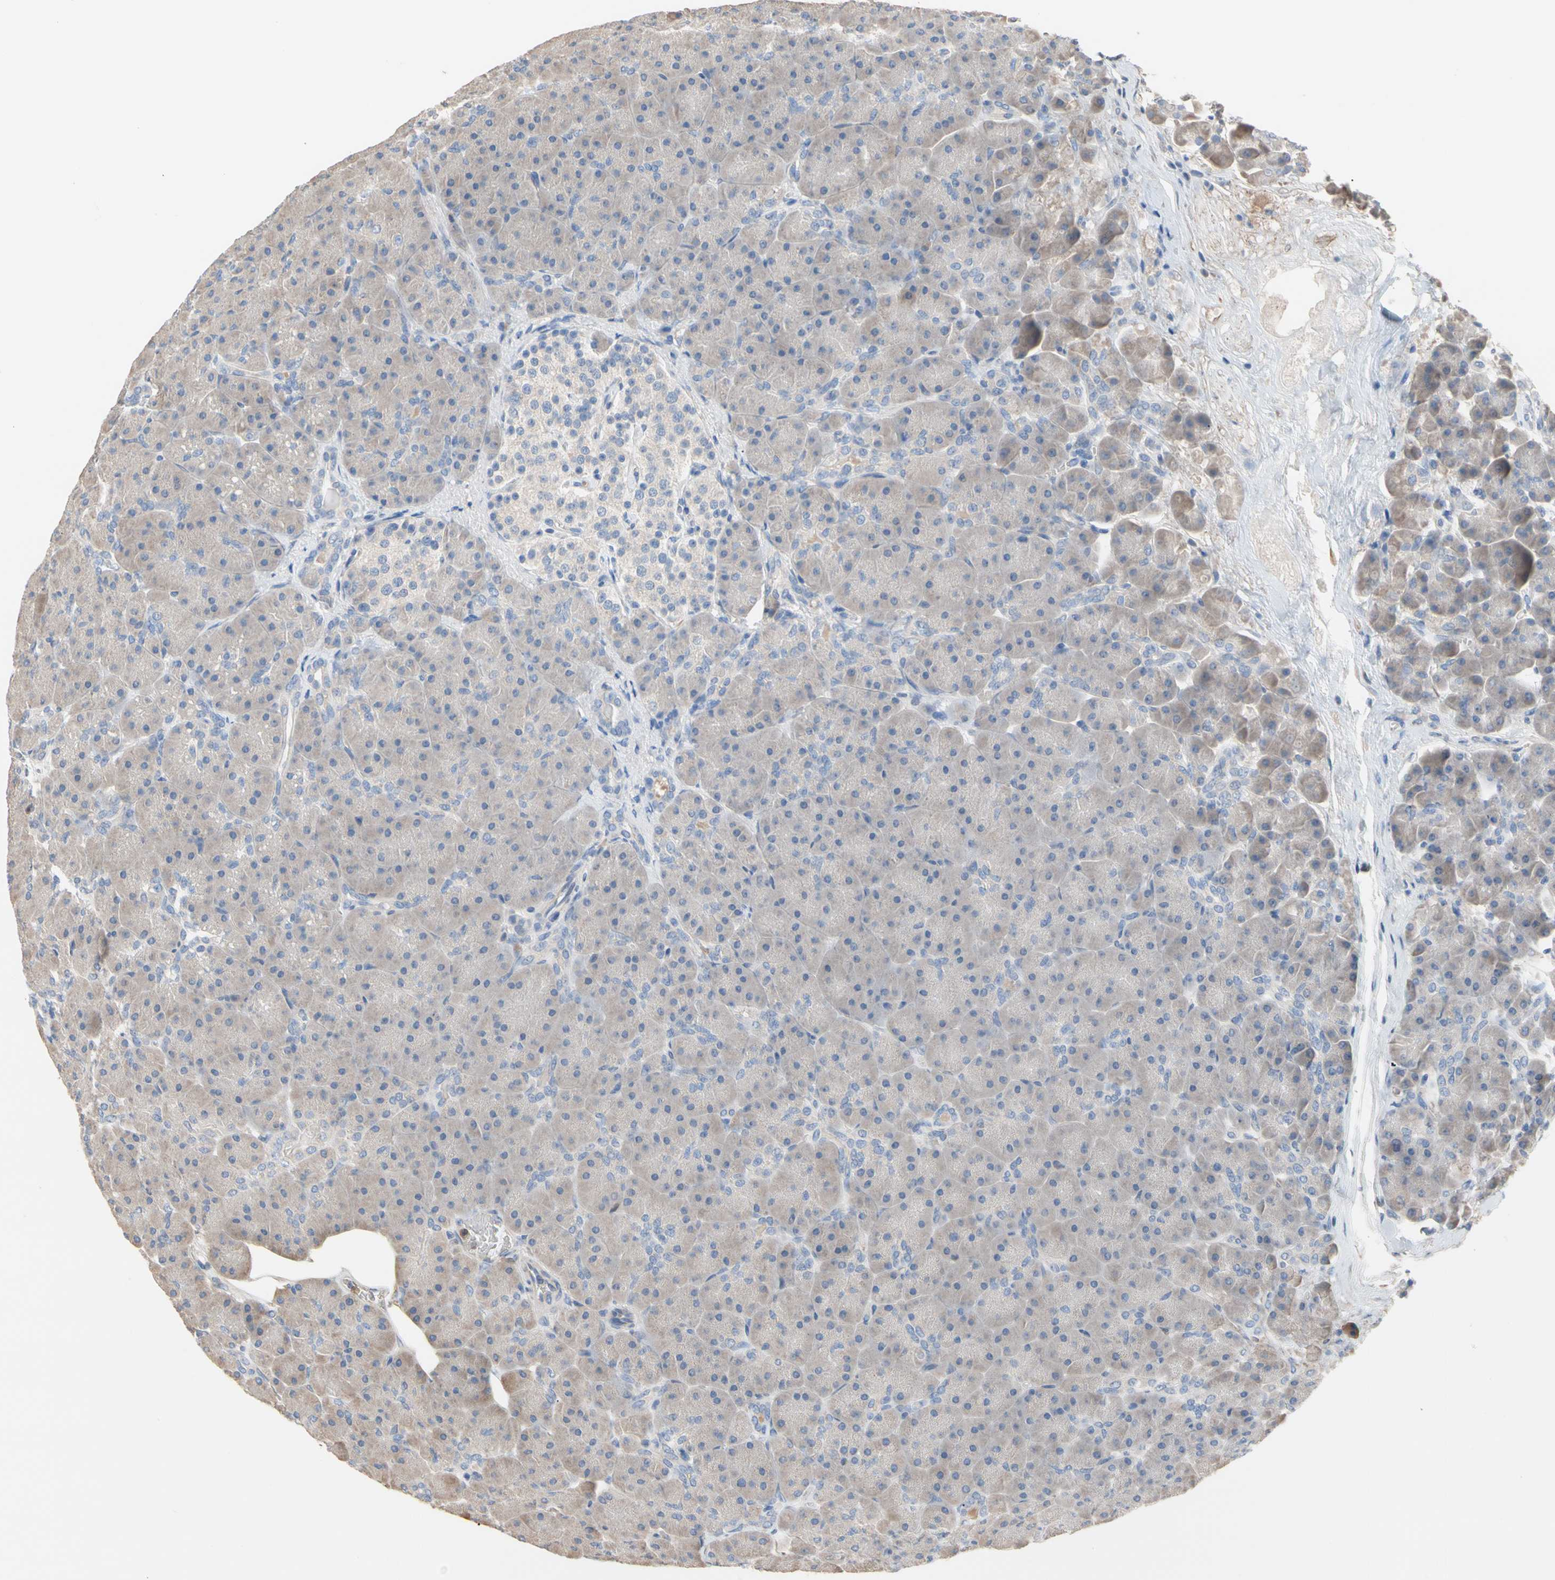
{"staining": {"intensity": "weak", "quantity": "<25%", "location": "cytoplasmic/membranous"}, "tissue": "pancreas", "cell_type": "Exocrine glandular cells", "image_type": "normal", "snomed": [{"axis": "morphology", "description": "Normal tissue, NOS"}, {"axis": "topography", "description": "Pancreas"}], "caption": "Immunohistochemistry (IHC) of normal pancreas exhibits no expression in exocrine glandular cells.", "gene": "BBOX1", "patient": {"sex": "male", "age": 66}}